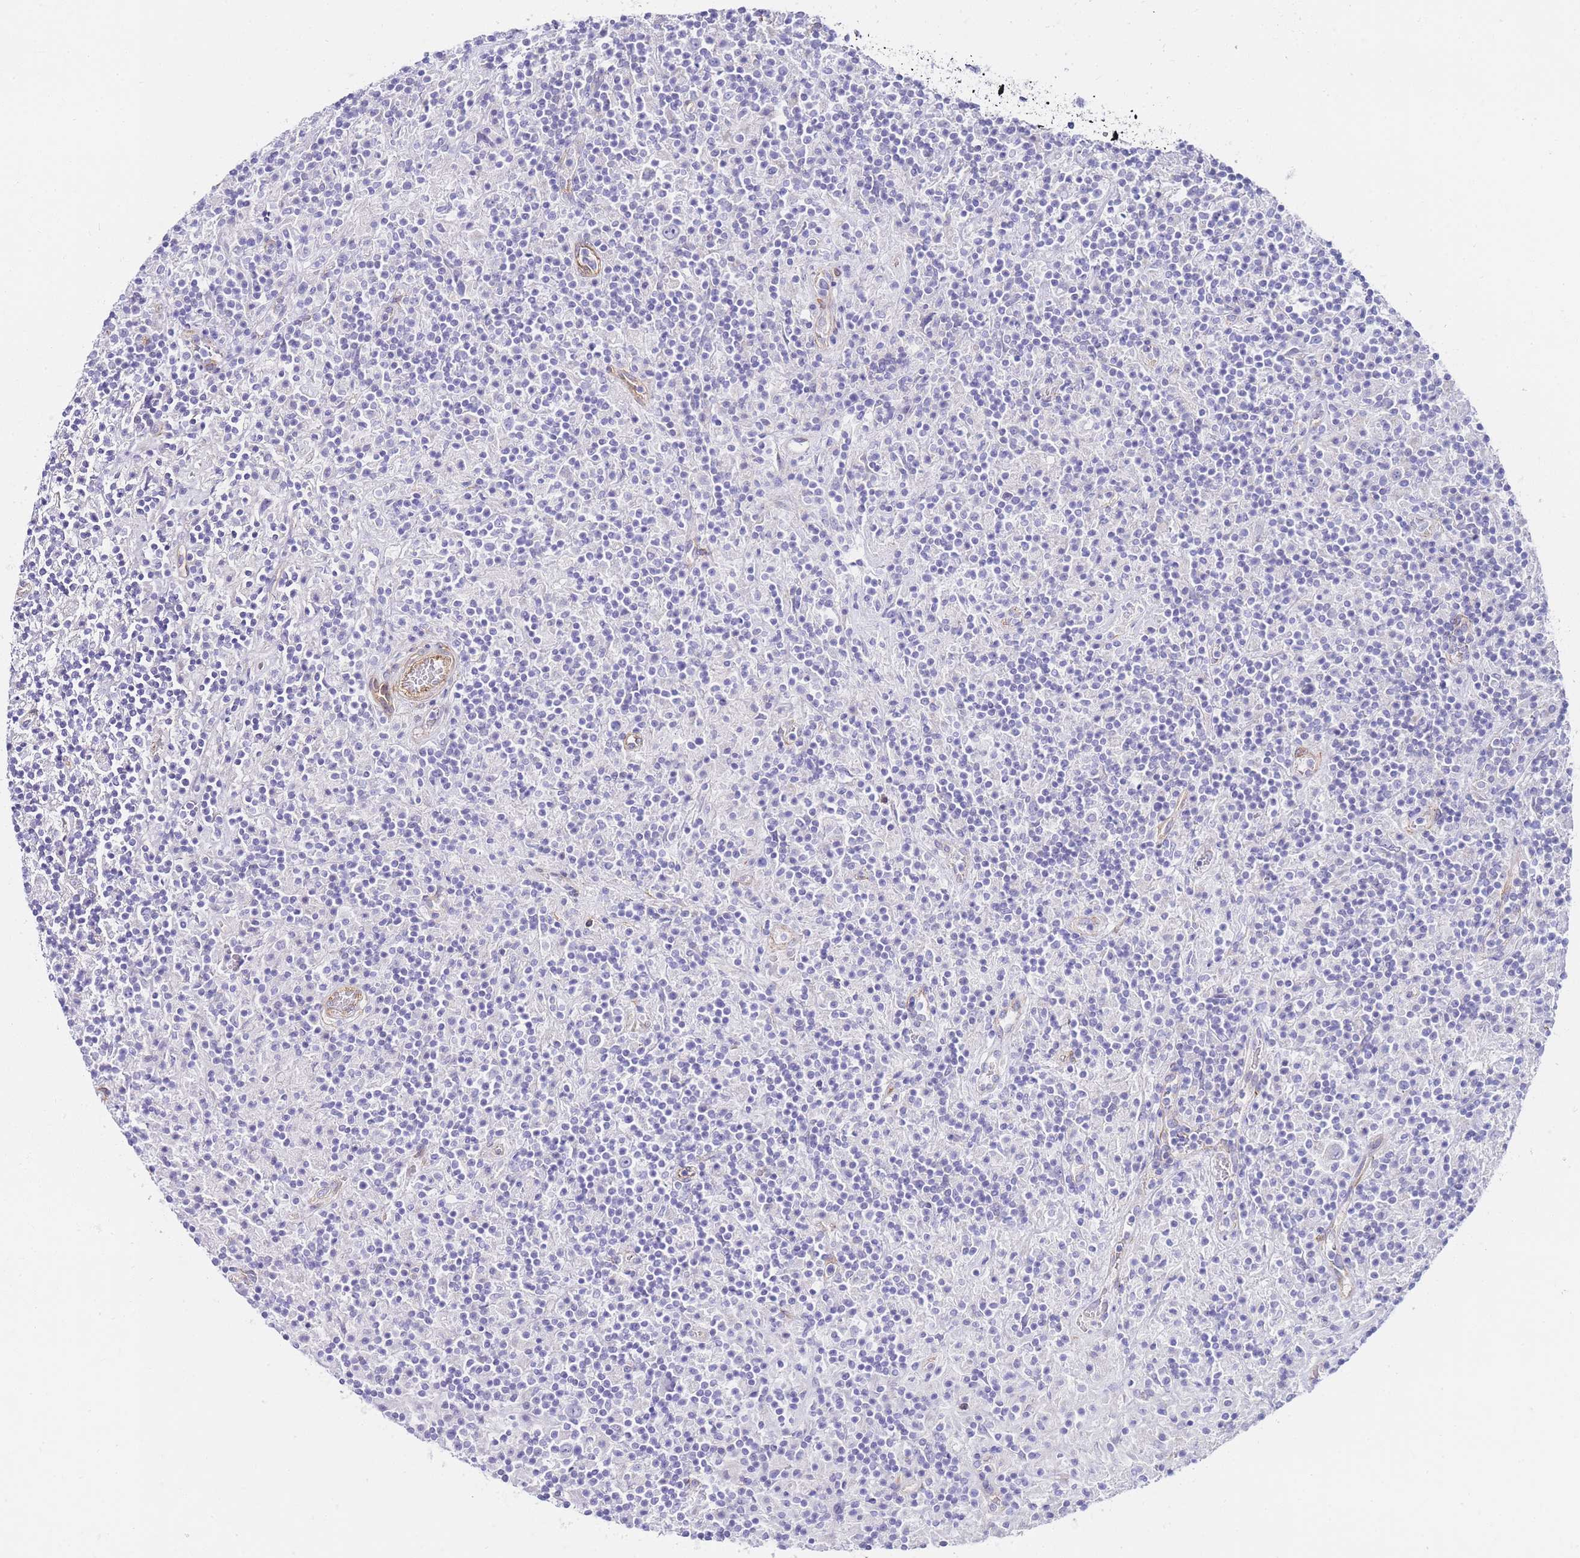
{"staining": {"intensity": "negative", "quantity": "none", "location": "none"}, "tissue": "lymphoma", "cell_type": "Tumor cells", "image_type": "cancer", "snomed": [{"axis": "morphology", "description": "Hodgkin's disease, NOS"}, {"axis": "topography", "description": "Lymph node"}], "caption": "A histopathology image of lymphoma stained for a protein displays no brown staining in tumor cells.", "gene": "PDCD7", "patient": {"sex": "male", "age": 70}}